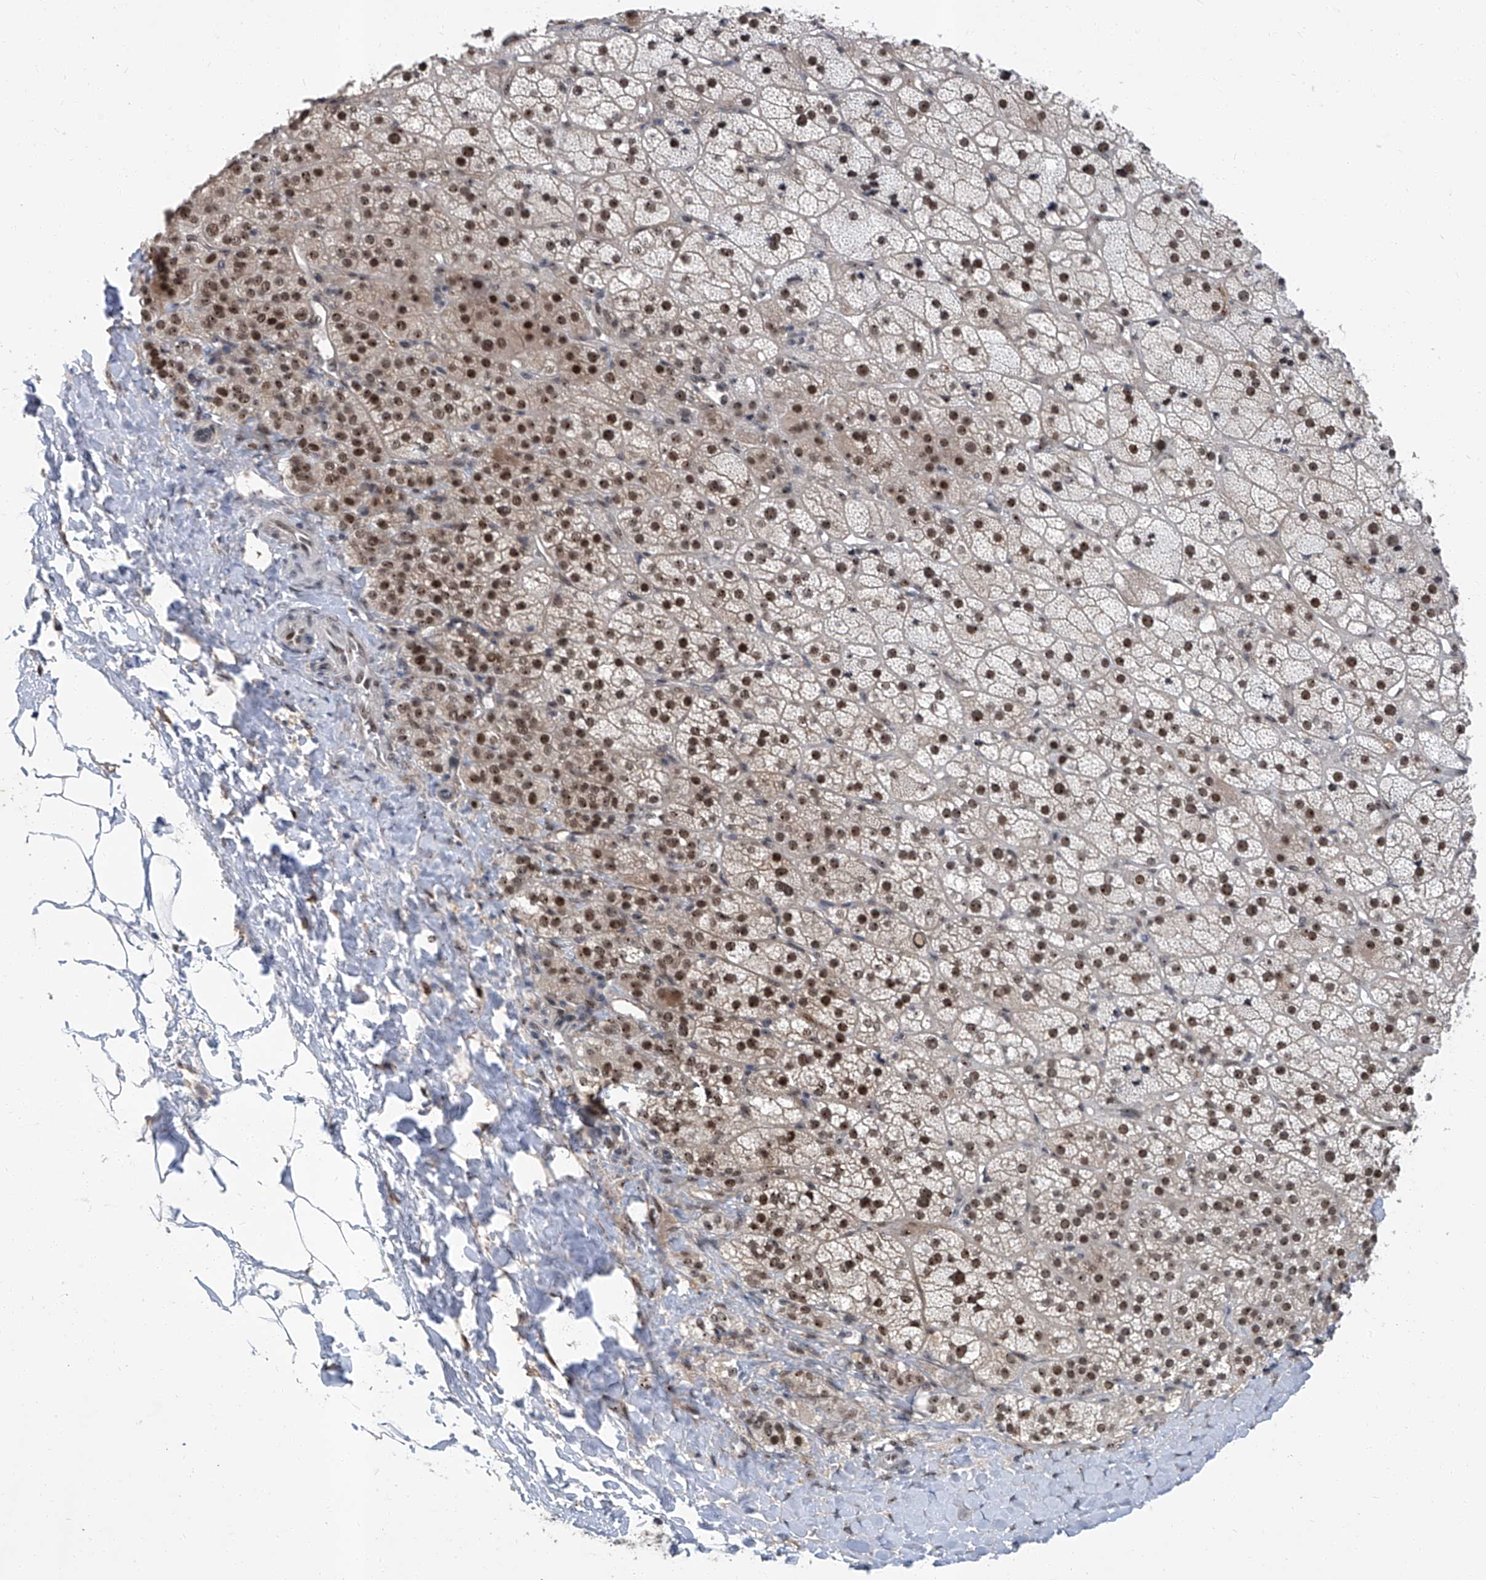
{"staining": {"intensity": "moderate", "quantity": ">75%", "location": "nuclear"}, "tissue": "adrenal gland", "cell_type": "Glandular cells", "image_type": "normal", "snomed": [{"axis": "morphology", "description": "Normal tissue, NOS"}, {"axis": "topography", "description": "Adrenal gland"}], "caption": "Protein expression analysis of benign adrenal gland demonstrates moderate nuclear positivity in approximately >75% of glandular cells.", "gene": "CMTR1", "patient": {"sex": "female", "age": 57}}